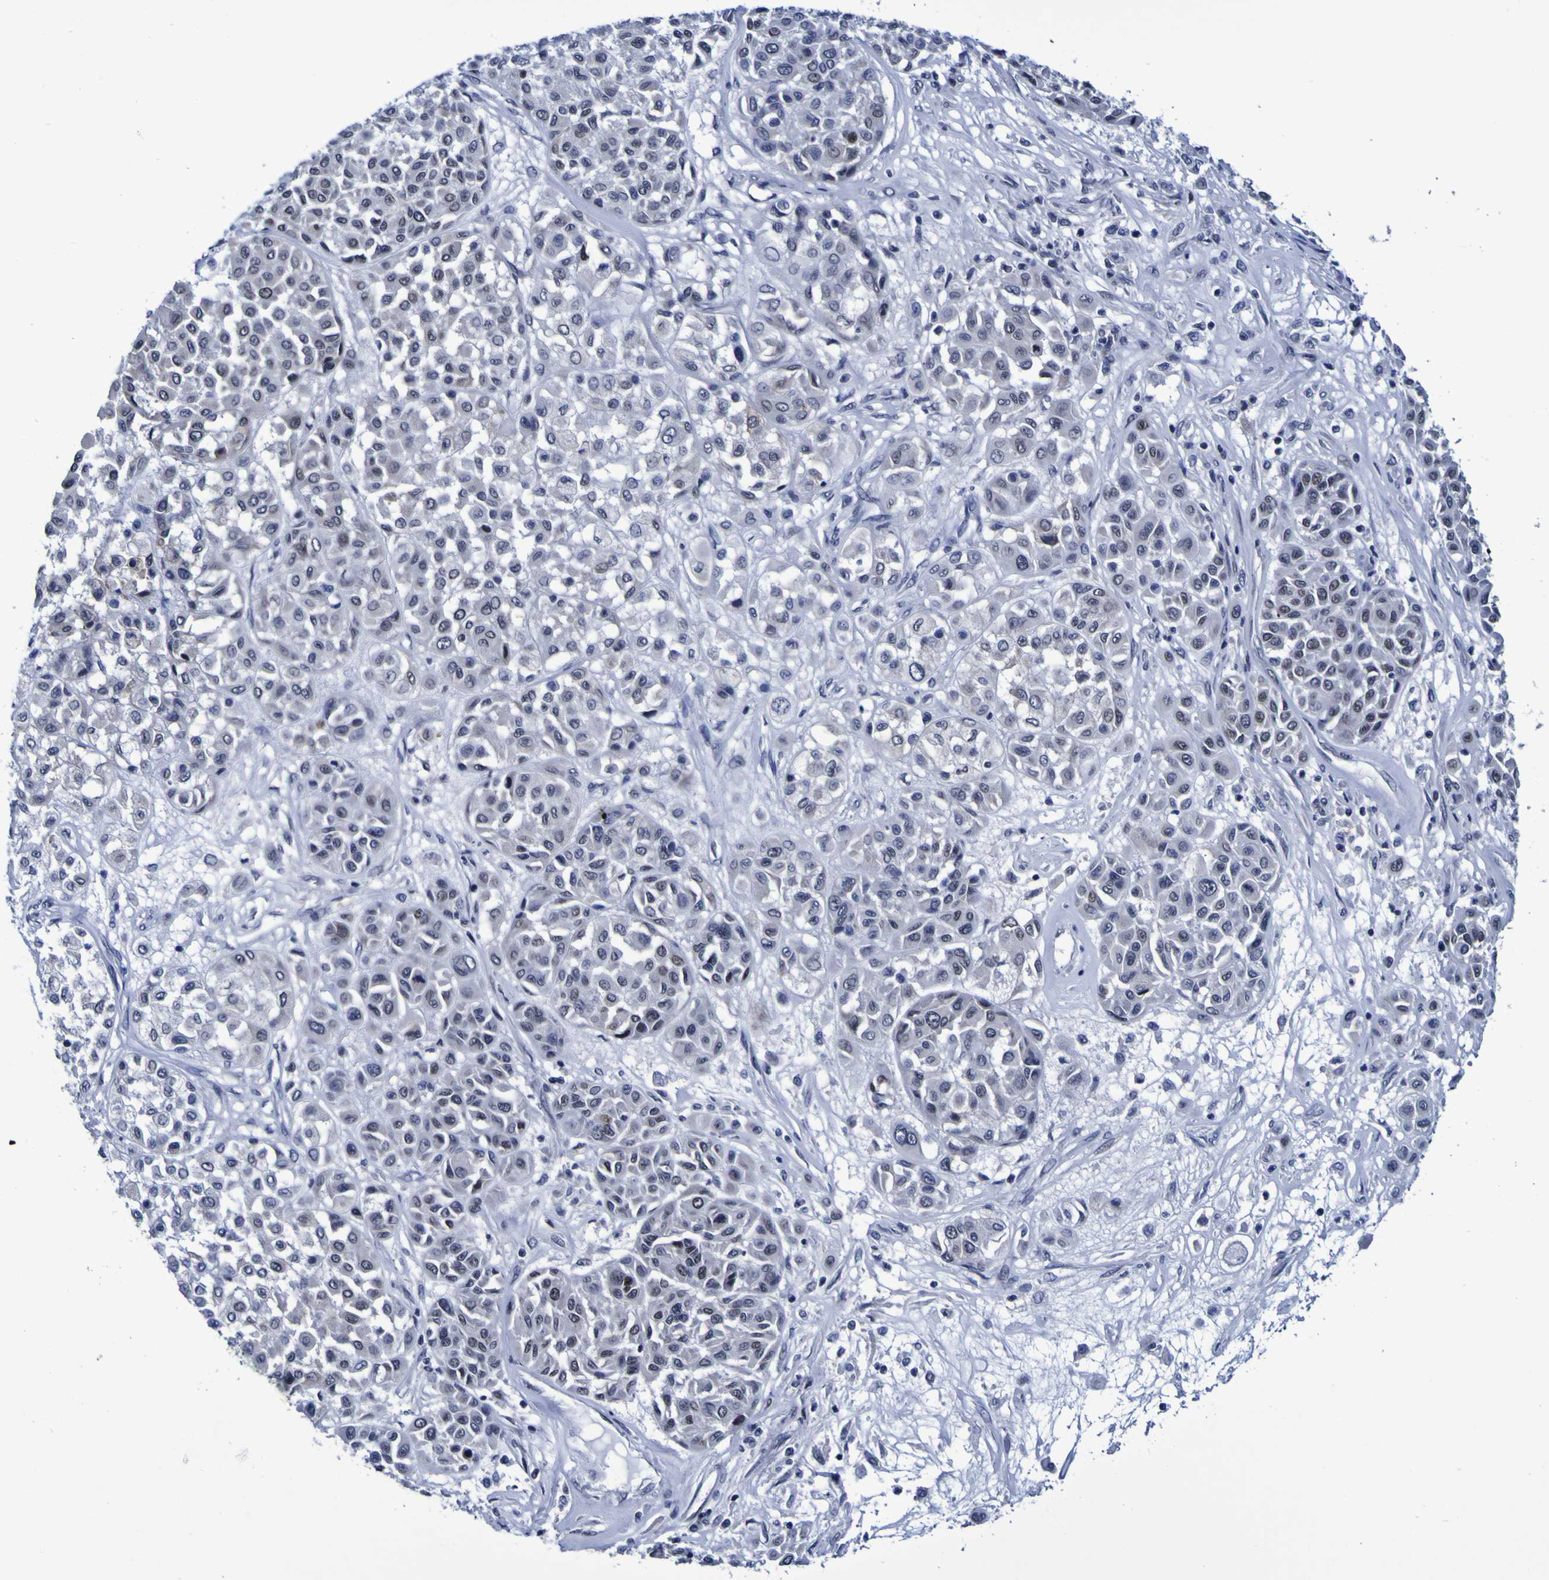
{"staining": {"intensity": "weak", "quantity": "<25%", "location": "nuclear"}, "tissue": "melanoma", "cell_type": "Tumor cells", "image_type": "cancer", "snomed": [{"axis": "morphology", "description": "Malignant melanoma, Metastatic site"}, {"axis": "topography", "description": "Soft tissue"}], "caption": "Immunohistochemistry of human melanoma shows no positivity in tumor cells.", "gene": "MBD3", "patient": {"sex": "male", "age": 41}}